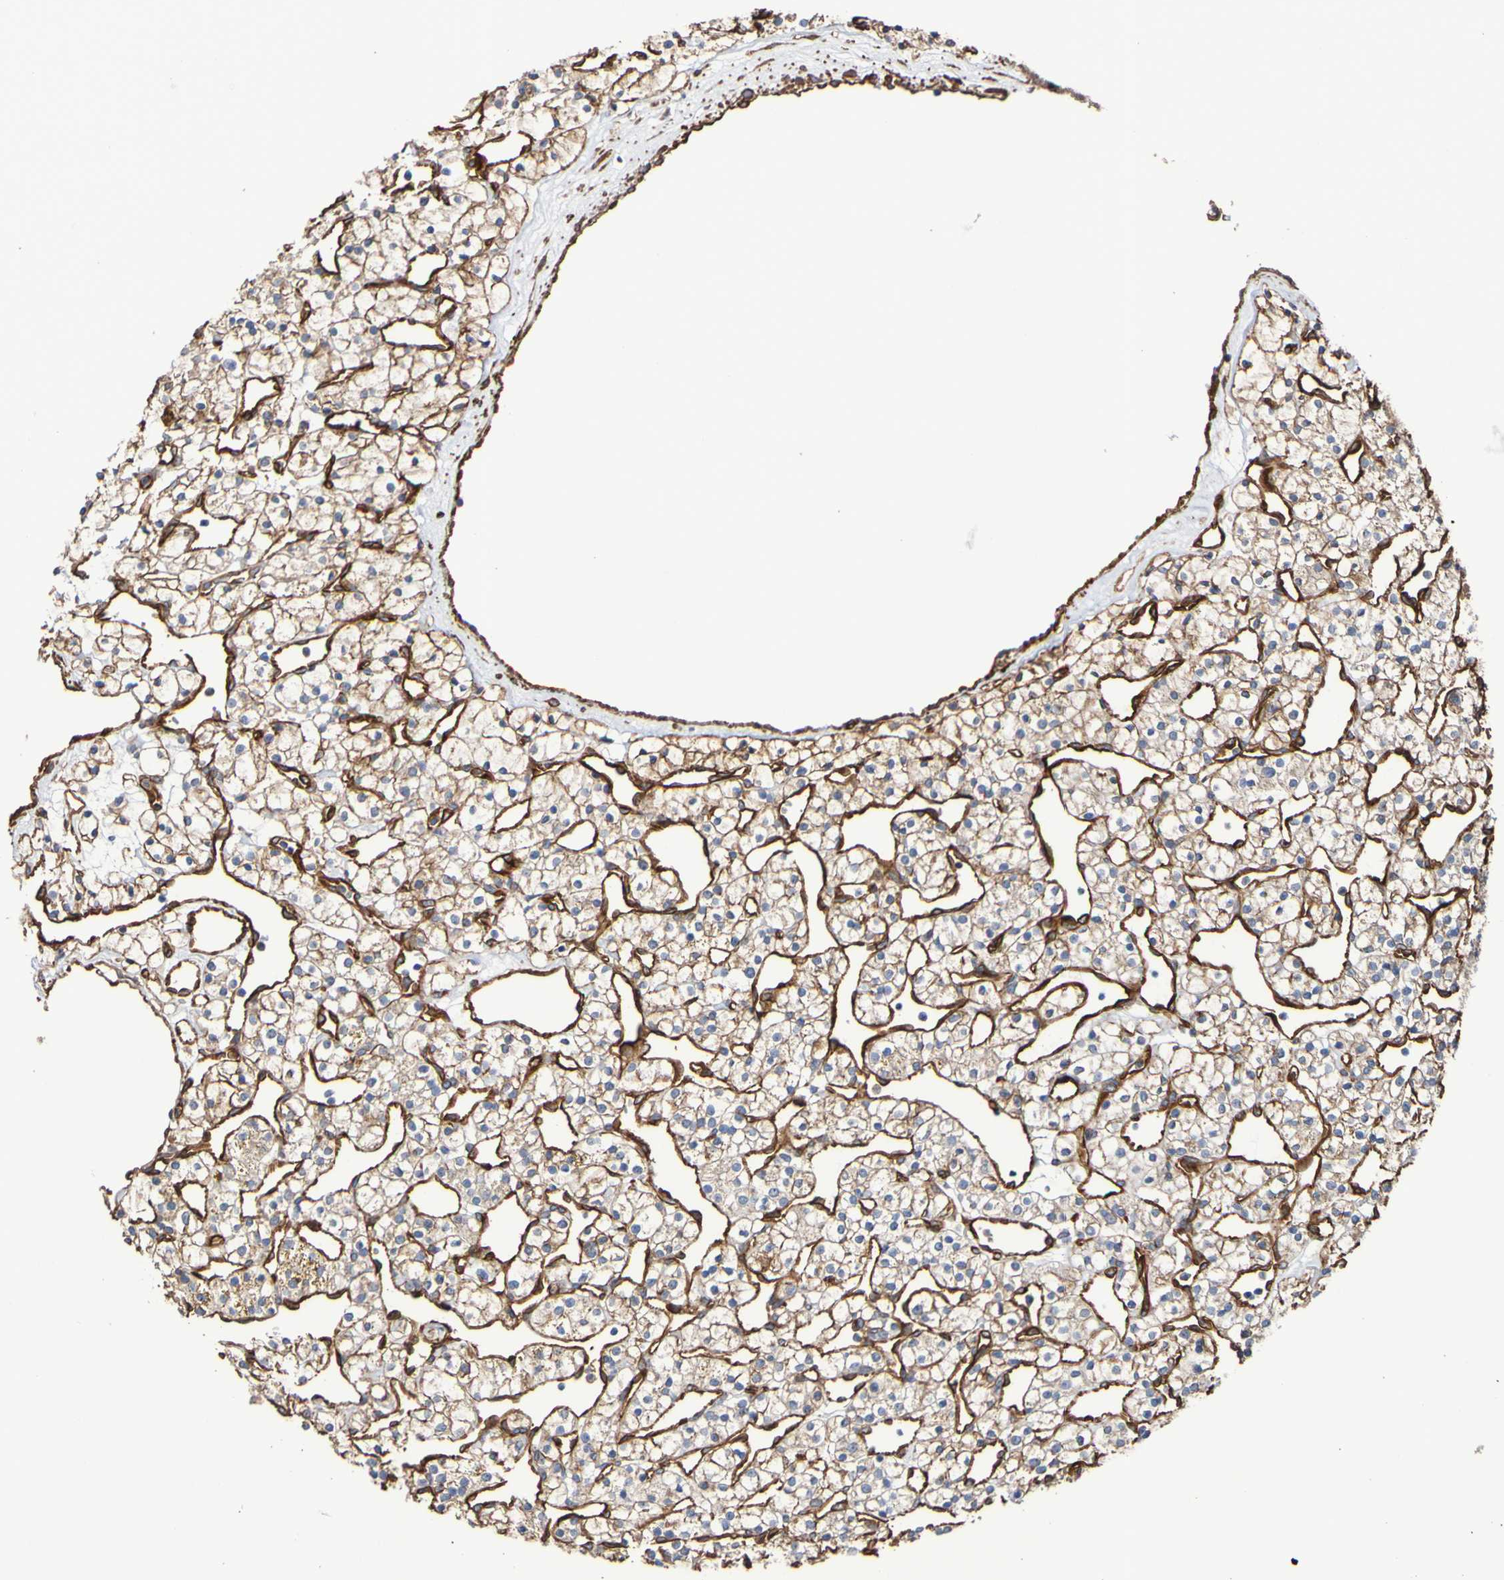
{"staining": {"intensity": "weak", "quantity": ">75%", "location": "cytoplasmic/membranous"}, "tissue": "renal cancer", "cell_type": "Tumor cells", "image_type": "cancer", "snomed": [{"axis": "morphology", "description": "Adenocarcinoma, NOS"}, {"axis": "topography", "description": "Kidney"}], "caption": "Brown immunohistochemical staining in renal cancer exhibits weak cytoplasmic/membranous positivity in about >75% of tumor cells. The staining is performed using DAB brown chromogen to label protein expression. The nuclei are counter-stained blue using hematoxylin.", "gene": "ELMOD3", "patient": {"sex": "female", "age": 60}}